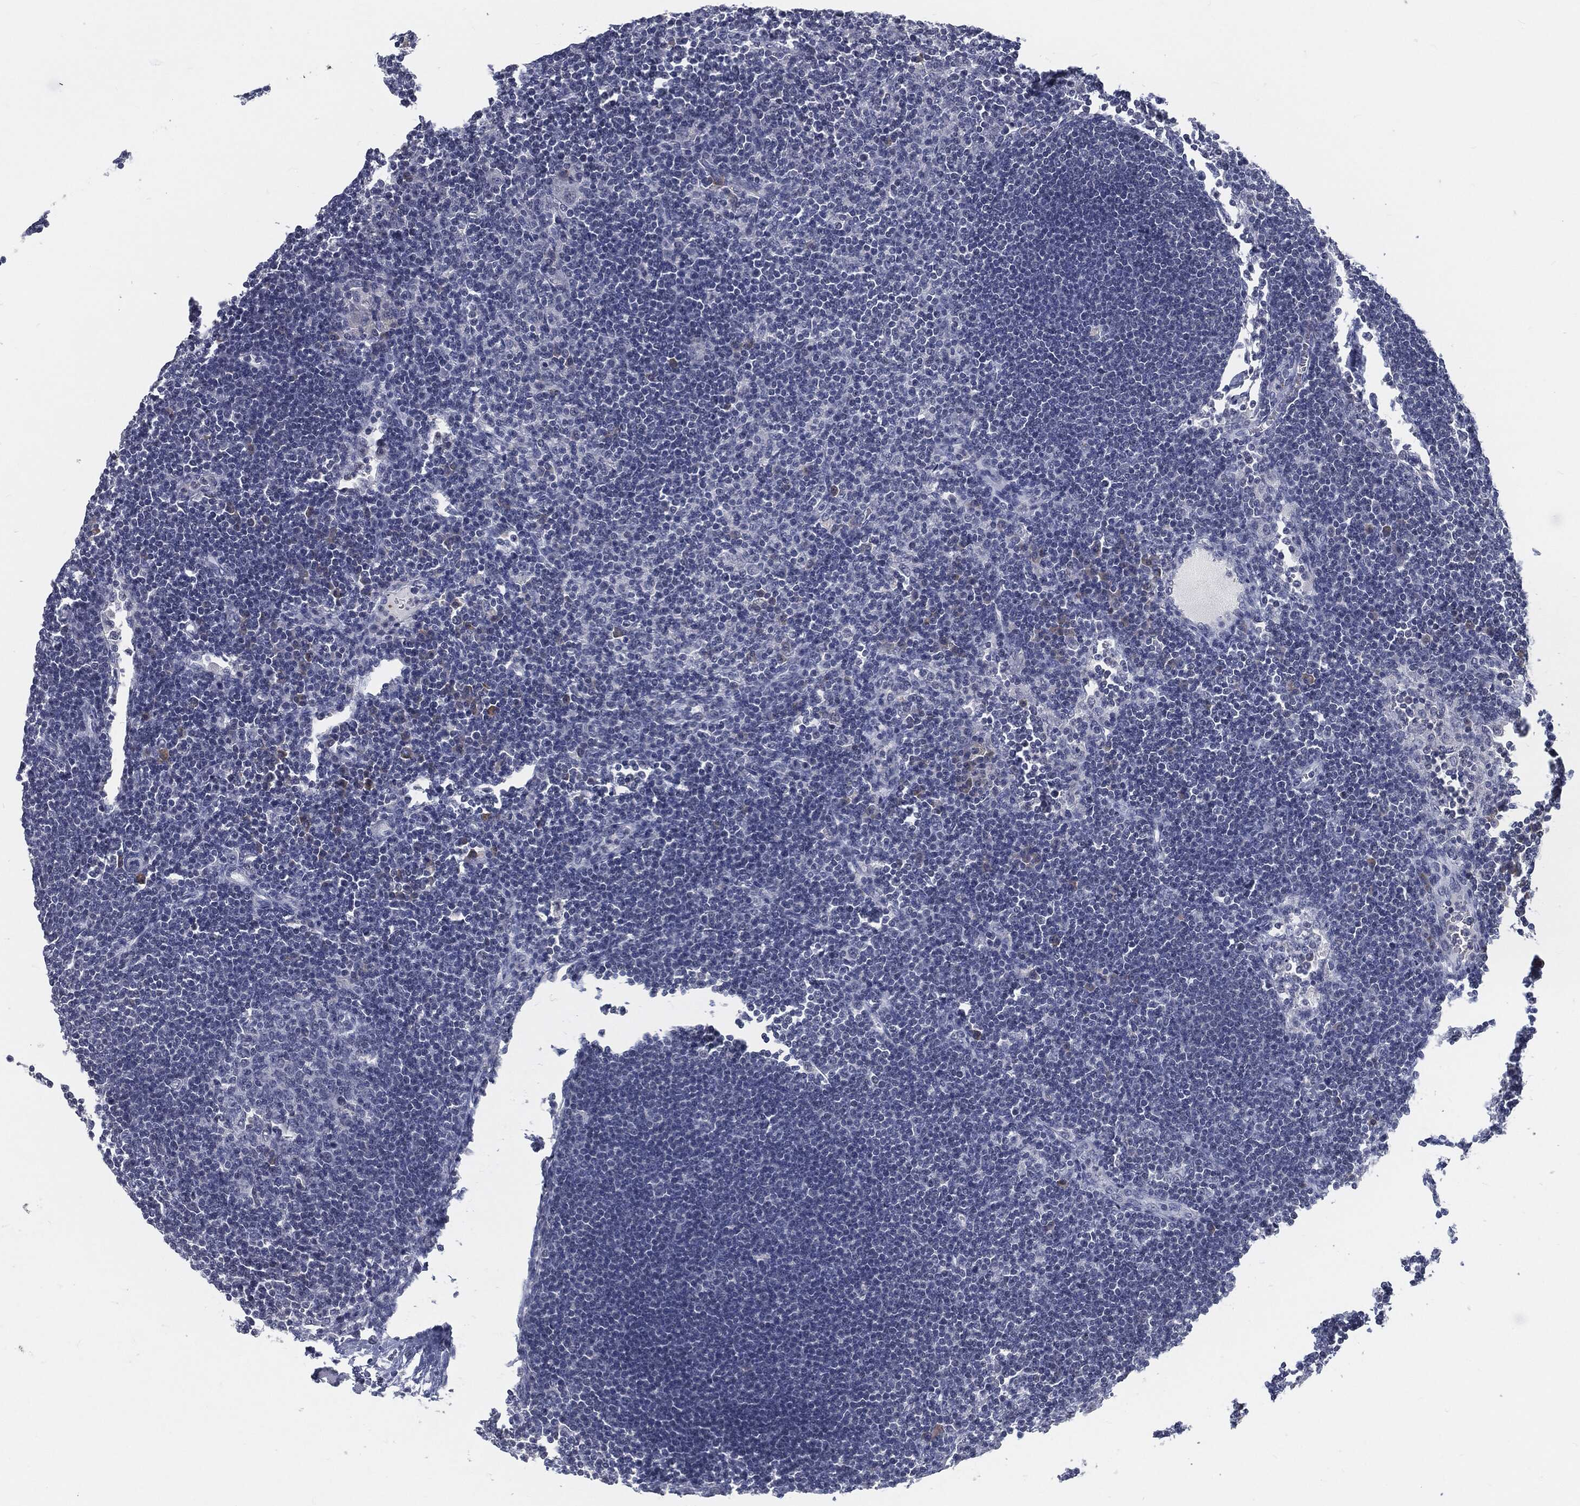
{"staining": {"intensity": "negative", "quantity": "none", "location": "none"}, "tissue": "lymph node", "cell_type": "Germinal center cells", "image_type": "normal", "snomed": [{"axis": "morphology", "description": "Normal tissue, NOS"}, {"axis": "topography", "description": "Lymph node"}], "caption": "Immunohistochemical staining of normal human lymph node shows no significant positivity in germinal center cells. (Immunohistochemistry, brightfield microscopy, high magnification).", "gene": "PROM1", "patient": {"sex": "female", "age": 67}}